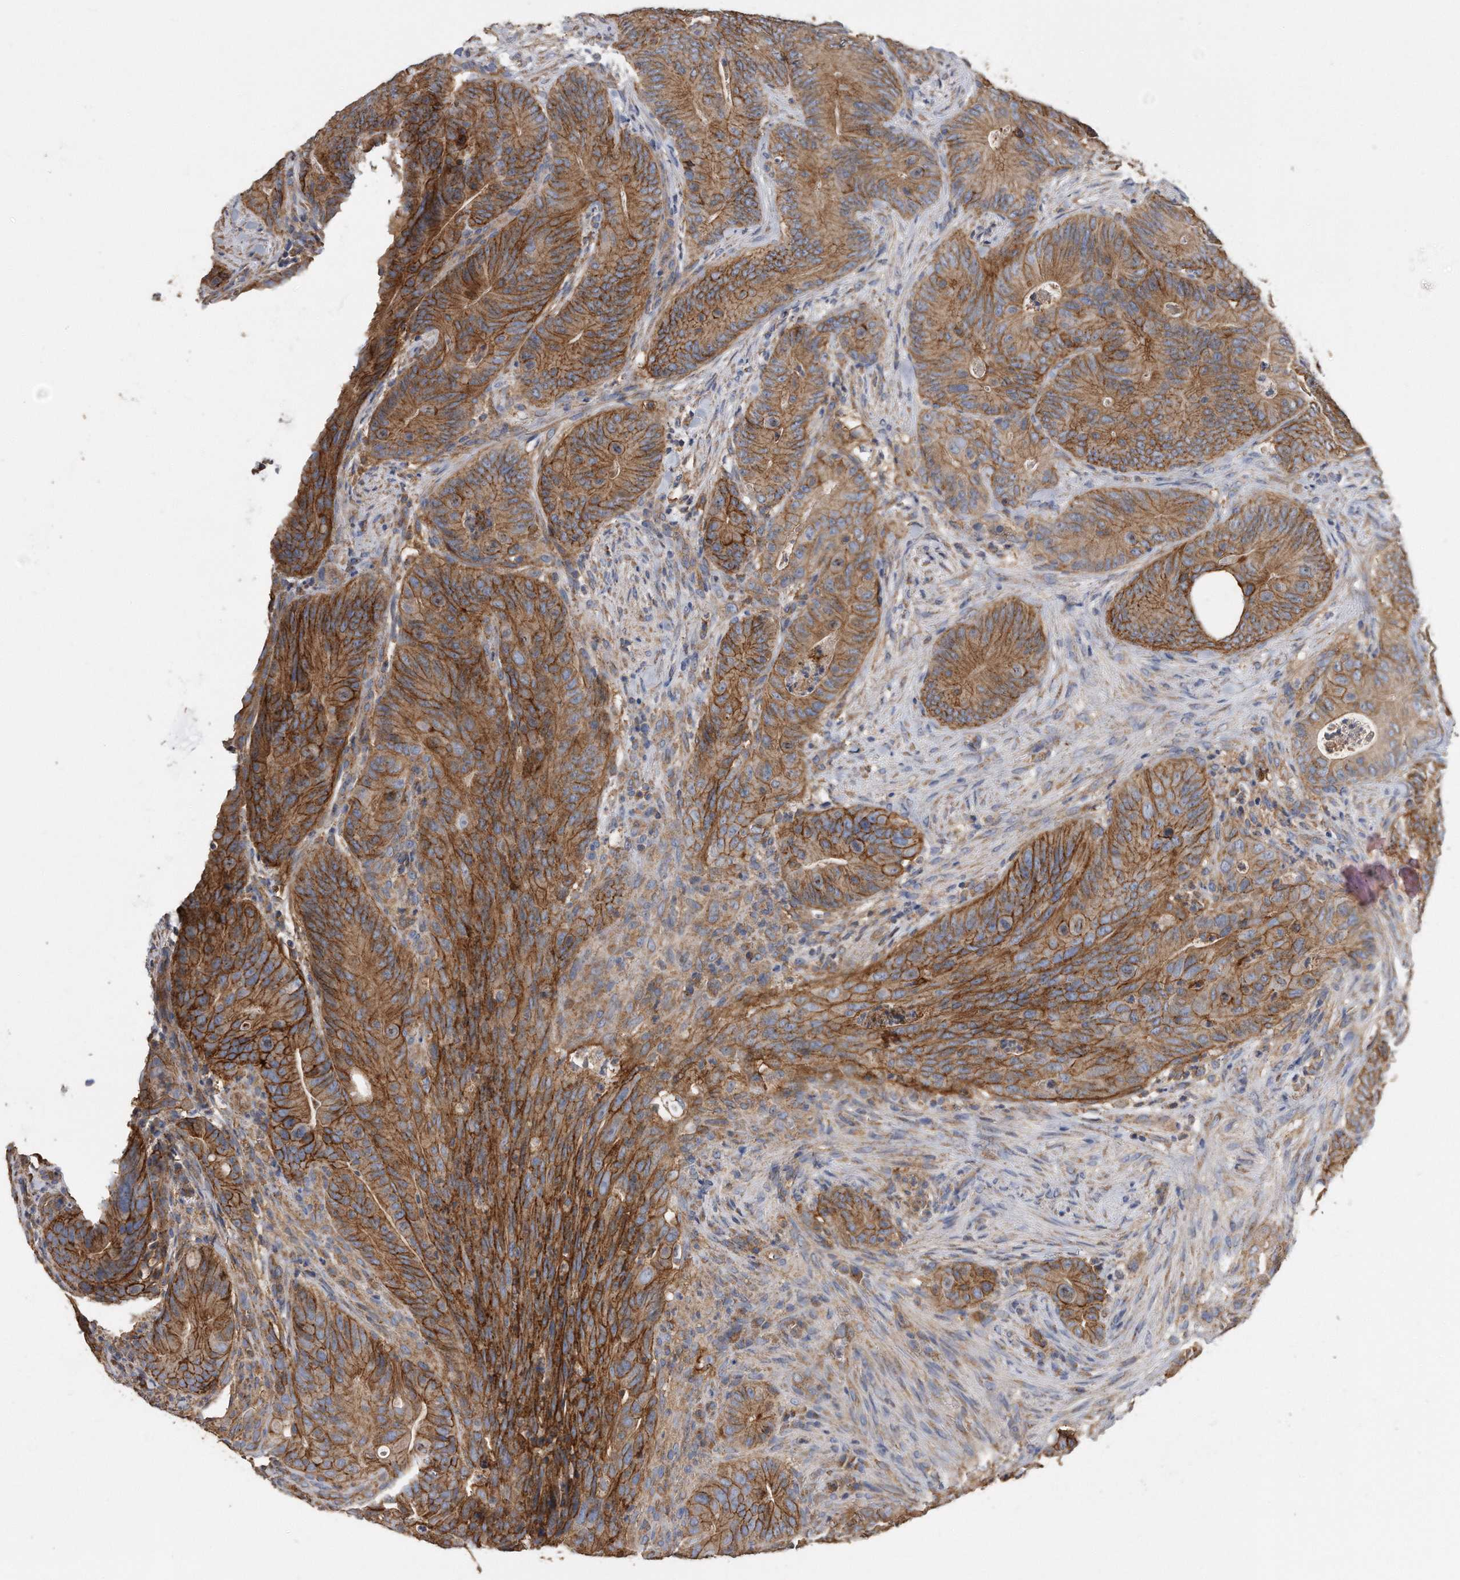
{"staining": {"intensity": "moderate", "quantity": ">75%", "location": "cytoplasmic/membranous"}, "tissue": "colorectal cancer", "cell_type": "Tumor cells", "image_type": "cancer", "snomed": [{"axis": "morphology", "description": "Normal tissue, NOS"}, {"axis": "topography", "description": "Colon"}], "caption": "IHC of colorectal cancer exhibits medium levels of moderate cytoplasmic/membranous expression in approximately >75% of tumor cells.", "gene": "CDCP1", "patient": {"sex": "female", "age": 82}}